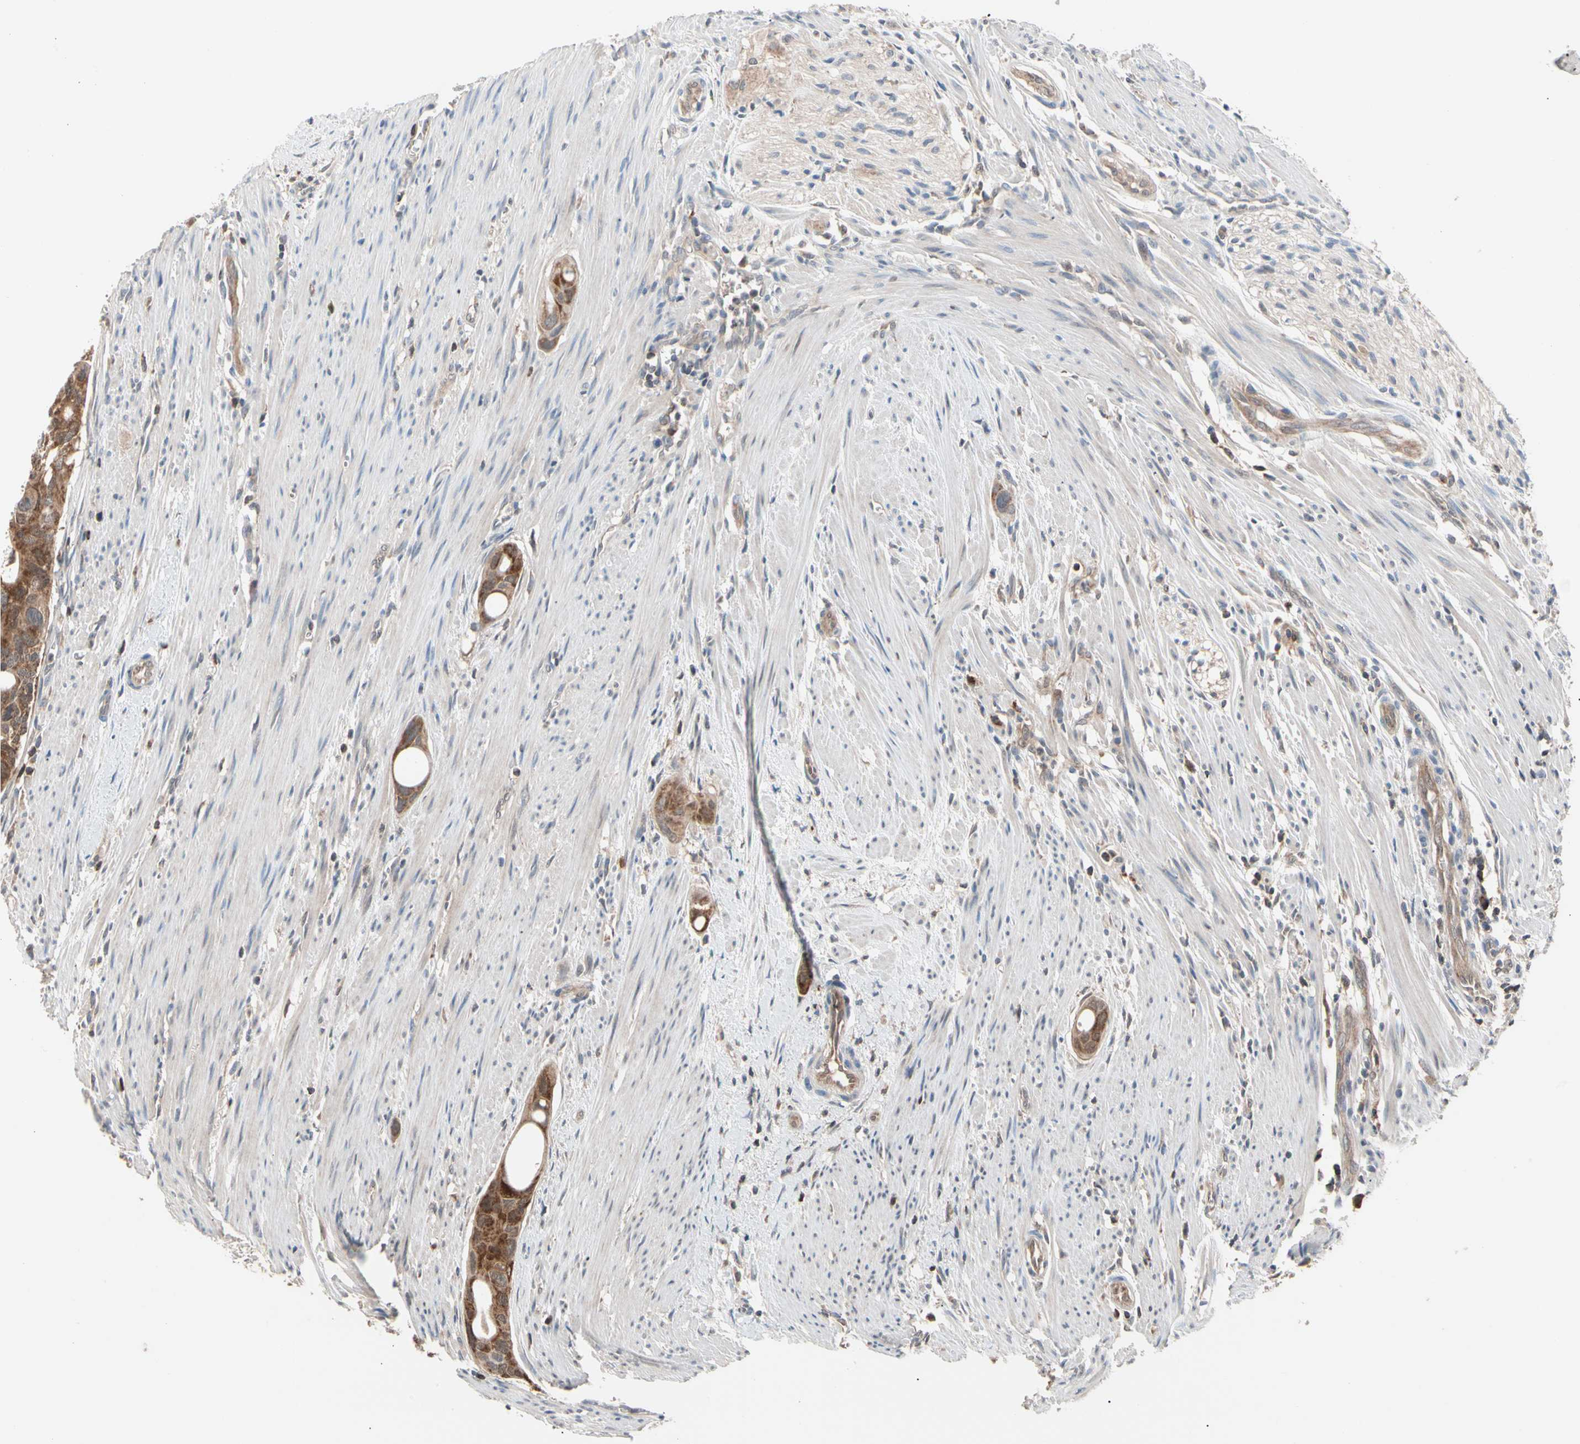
{"staining": {"intensity": "strong", "quantity": ">75%", "location": "cytoplasmic/membranous"}, "tissue": "colorectal cancer", "cell_type": "Tumor cells", "image_type": "cancer", "snomed": [{"axis": "morphology", "description": "Adenocarcinoma, NOS"}, {"axis": "topography", "description": "Colon"}], "caption": "The photomicrograph demonstrates staining of colorectal cancer (adenocarcinoma), revealing strong cytoplasmic/membranous protein expression (brown color) within tumor cells.", "gene": "MTHFS", "patient": {"sex": "female", "age": 57}}